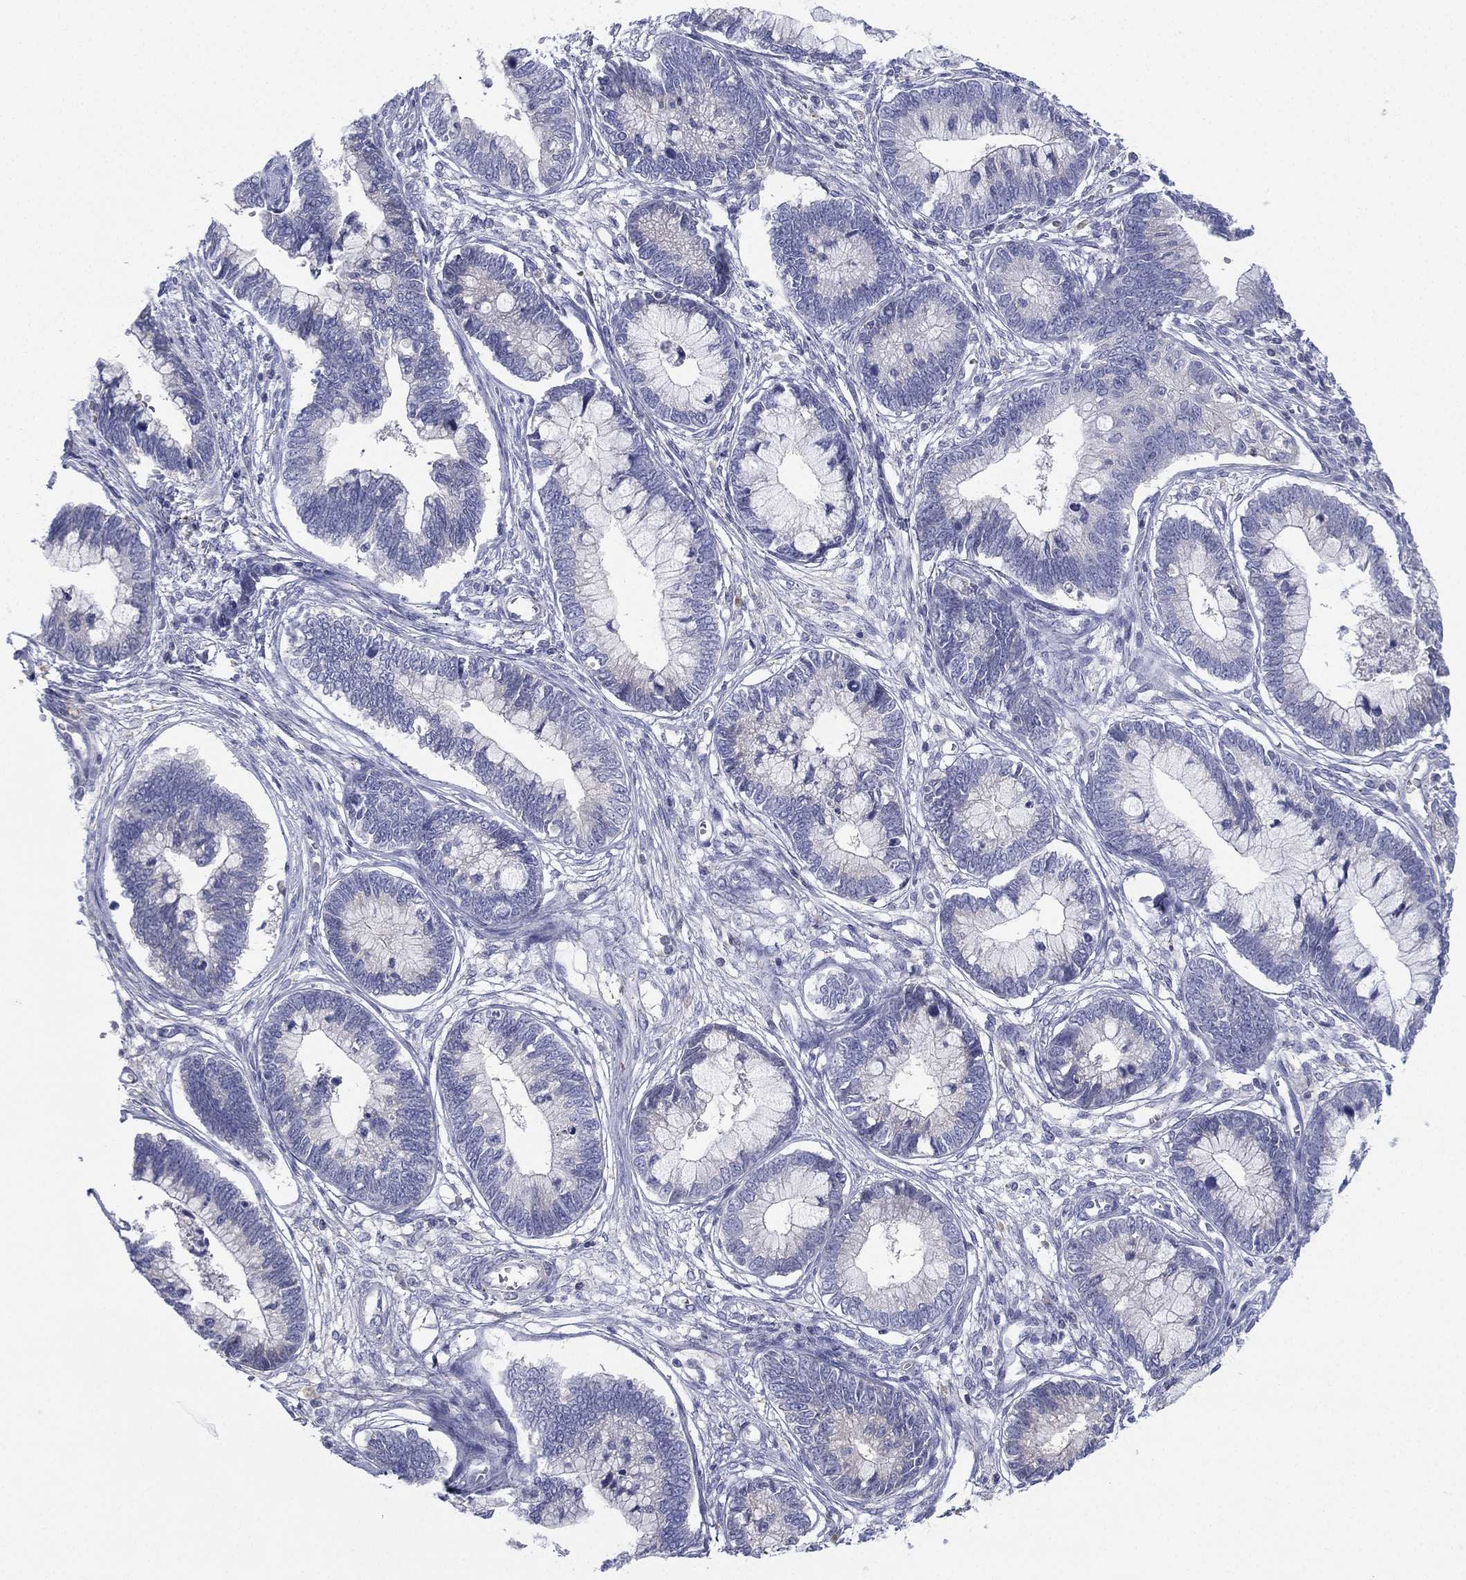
{"staining": {"intensity": "negative", "quantity": "none", "location": "none"}, "tissue": "cervical cancer", "cell_type": "Tumor cells", "image_type": "cancer", "snomed": [{"axis": "morphology", "description": "Adenocarcinoma, NOS"}, {"axis": "topography", "description": "Cervix"}], "caption": "Tumor cells show no significant protein expression in cervical cancer (adenocarcinoma). (Brightfield microscopy of DAB (3,3'-diaminobenzidine) immunohistochemistry at high magnification).", "gene": "CYP2D6", "patient": {"sex": "female", "age": 44}}